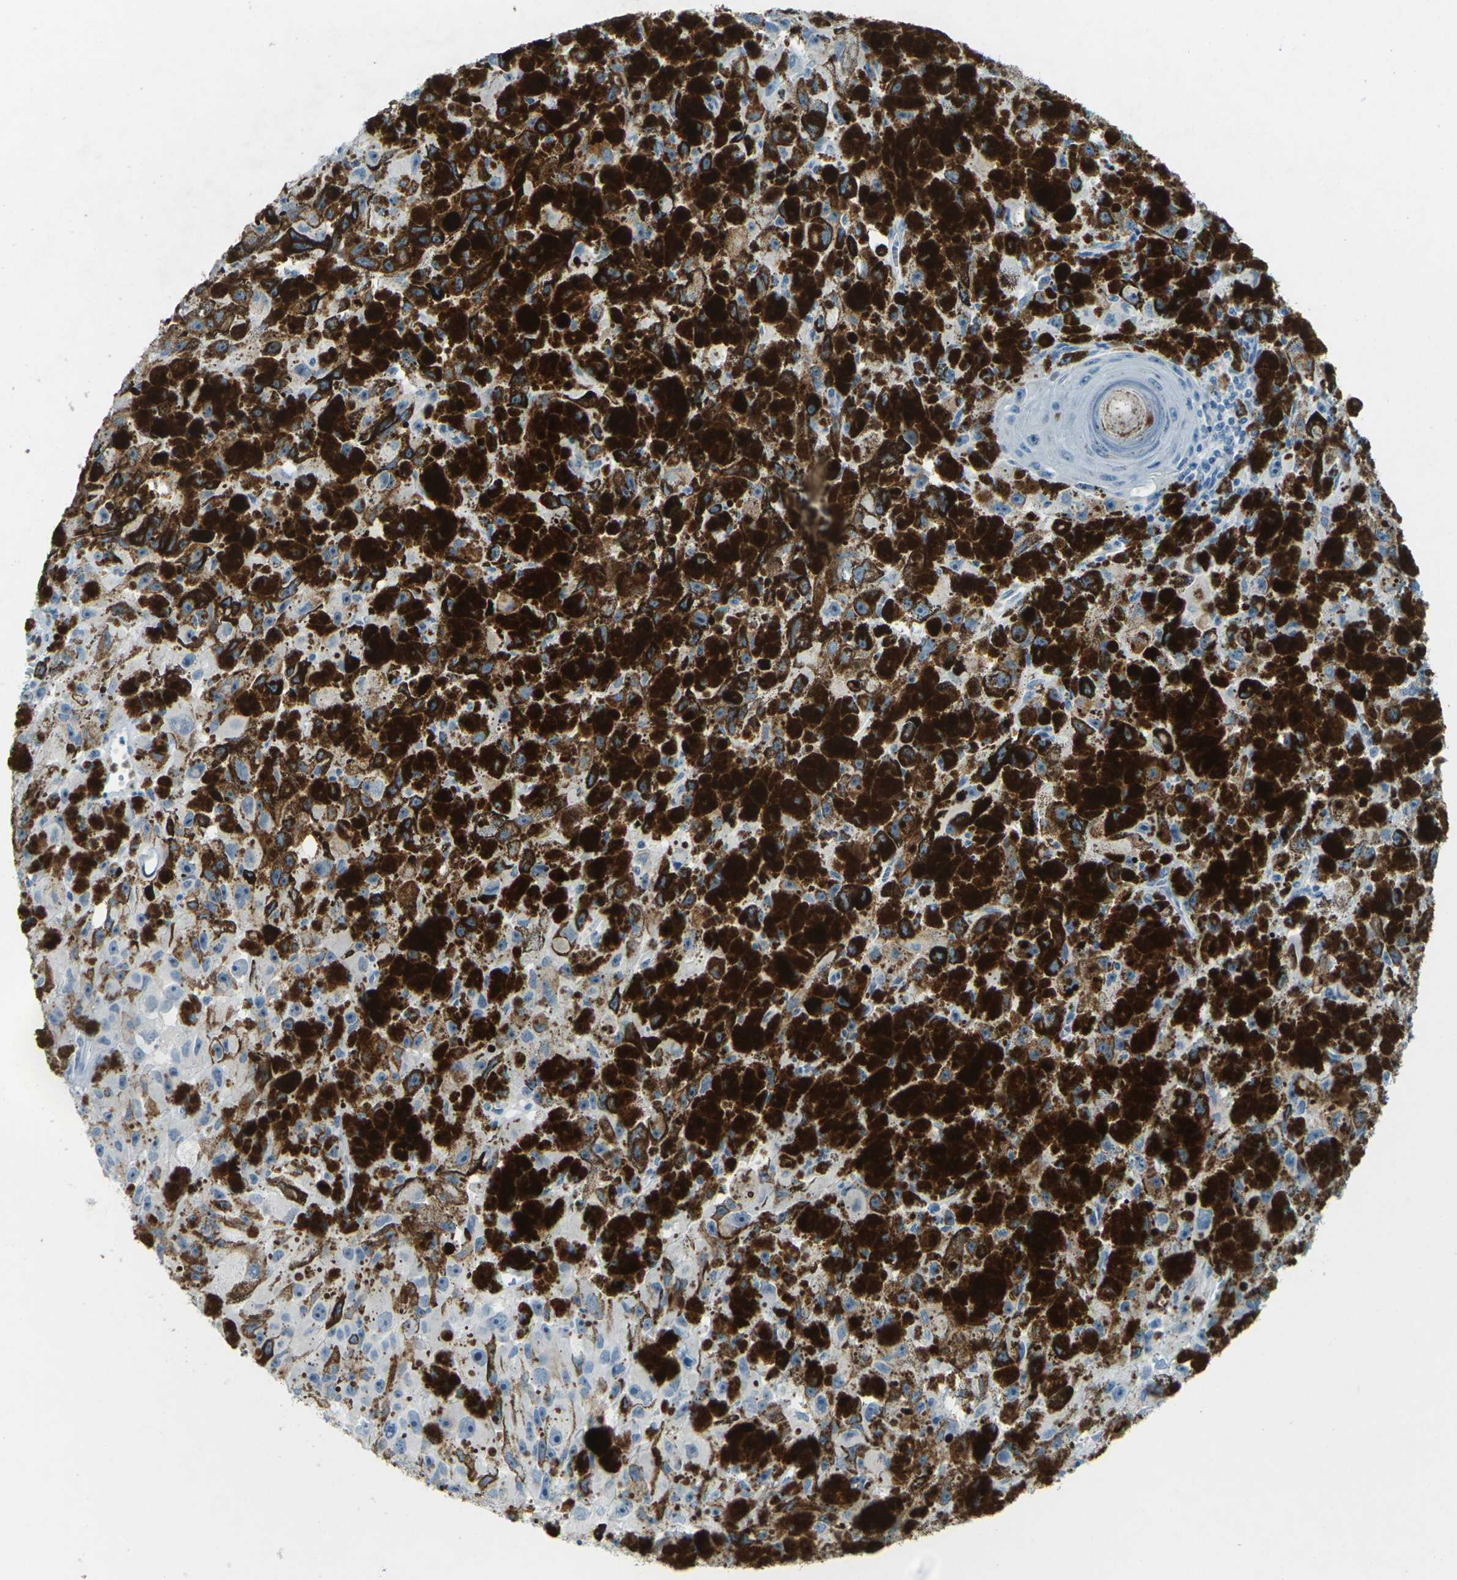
{"staining": {"intensity": "negative", "quantity": "none", "location": "none"}, "tissue": "melanoma", "cell_type": "Tumor cells", "image_type": "cancer", "snomed": [{"axis": "morphology", "description": "Malignant melanoma, NOS"}, {"axis": "topography", "description": "Skin"}], "caption": "This micrograph is of malignant melanoma stained with immunohistochemistry (IHC) to label a protein in brown with the nuclei are counter-stained blue. There is no positivity in tumor cells.", "gene": "CDH16", "patient": {"sex": "female", "age": 104}}